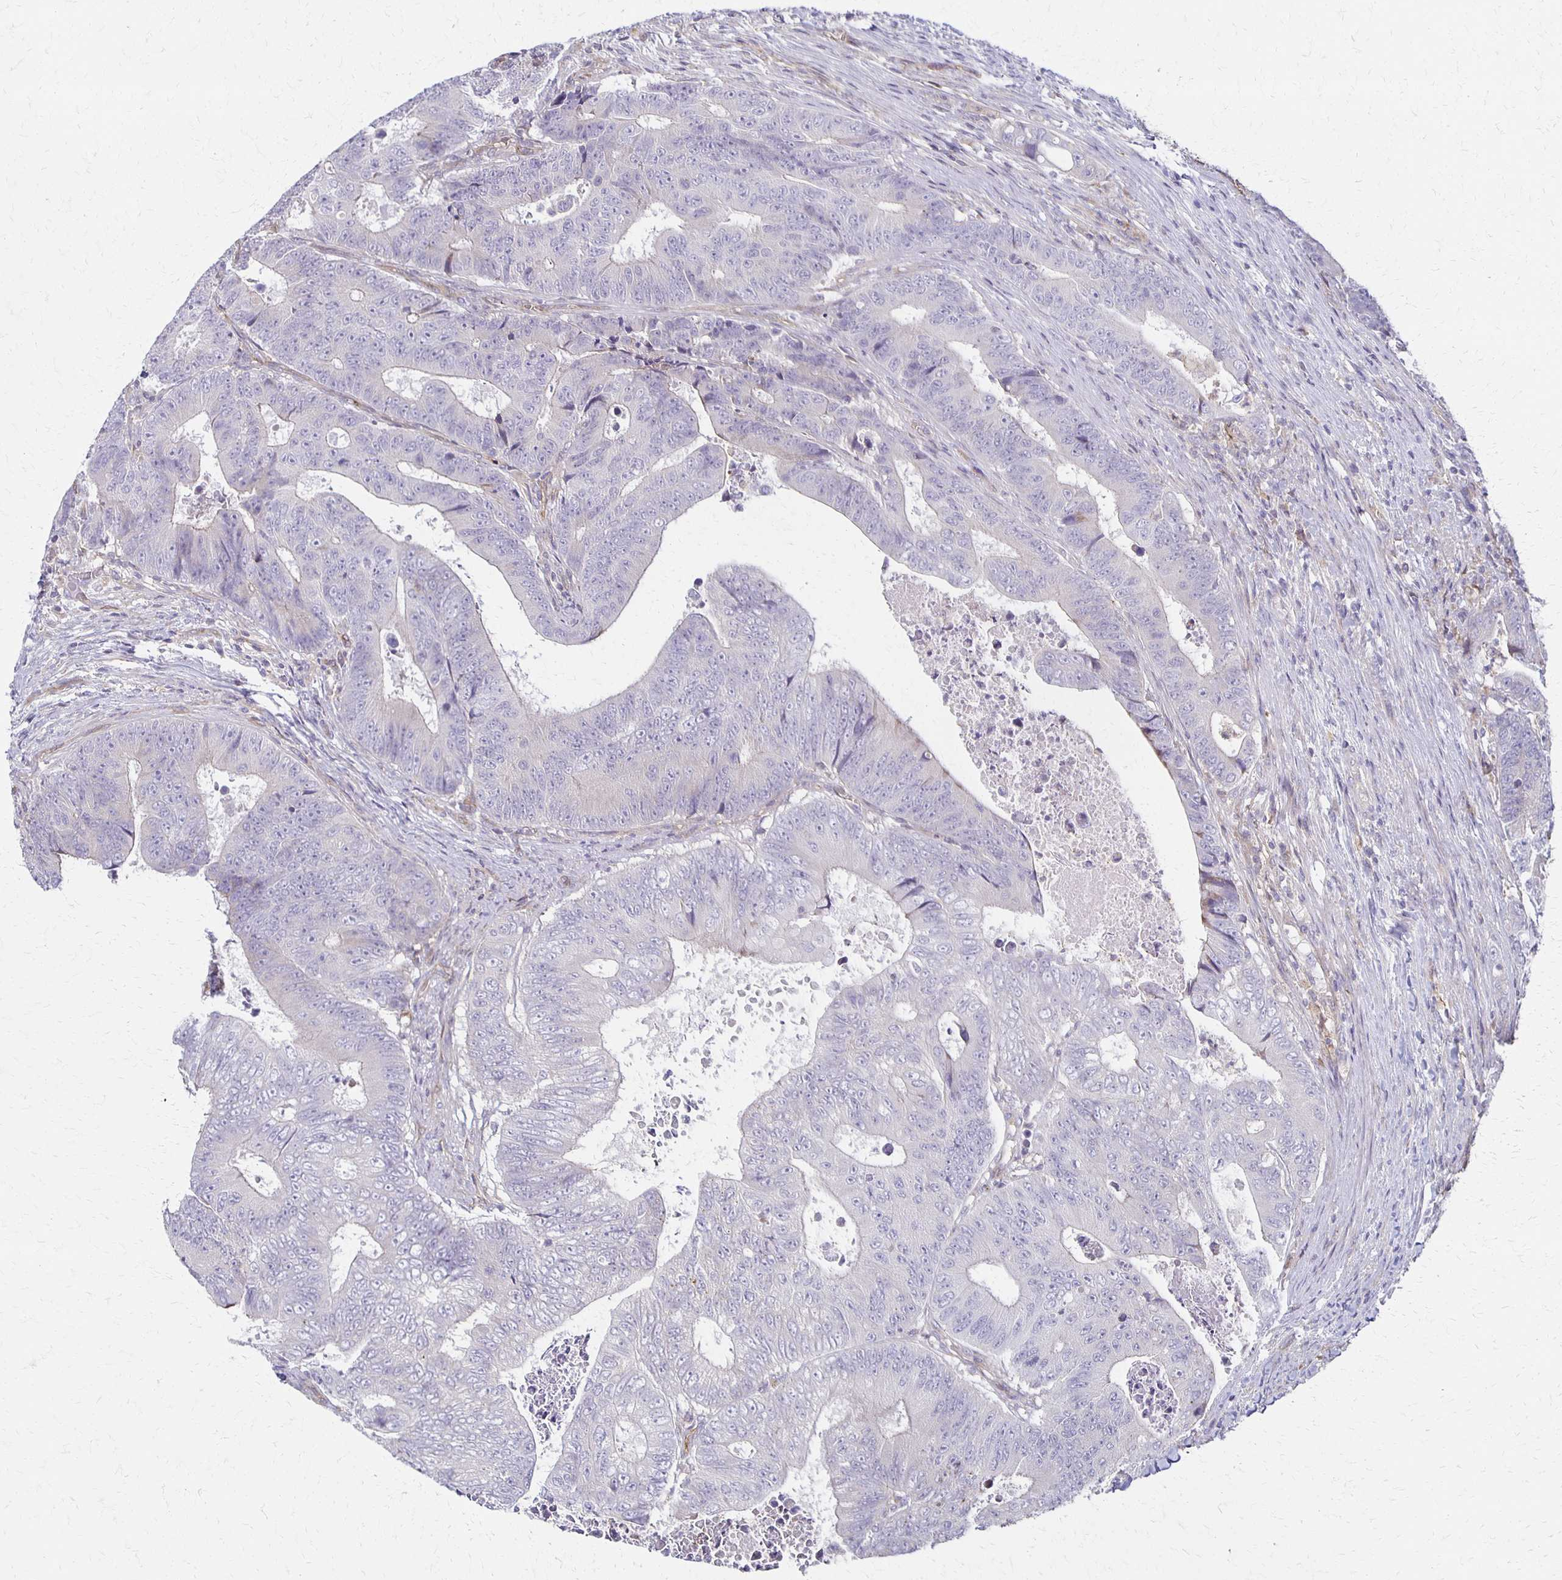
{"staining": {"intensity": "negative", "quantity": "none", "location": "none"}, "tissue": "colorectal cancer", "cell_type": "Tumor cells", "image_type": "cancer", "snomed": [{"axis": "morphology", "description": "Adenocarcinoma, NOS"}, {"axis": "topography", "description": "Colon"}], "caption": "Histopathology image shows no significant protein expression in tumor cells of colorectal adenocarcinoma.", "gene": "GPX4", "patient": {"sex": "female", "age": 48}}